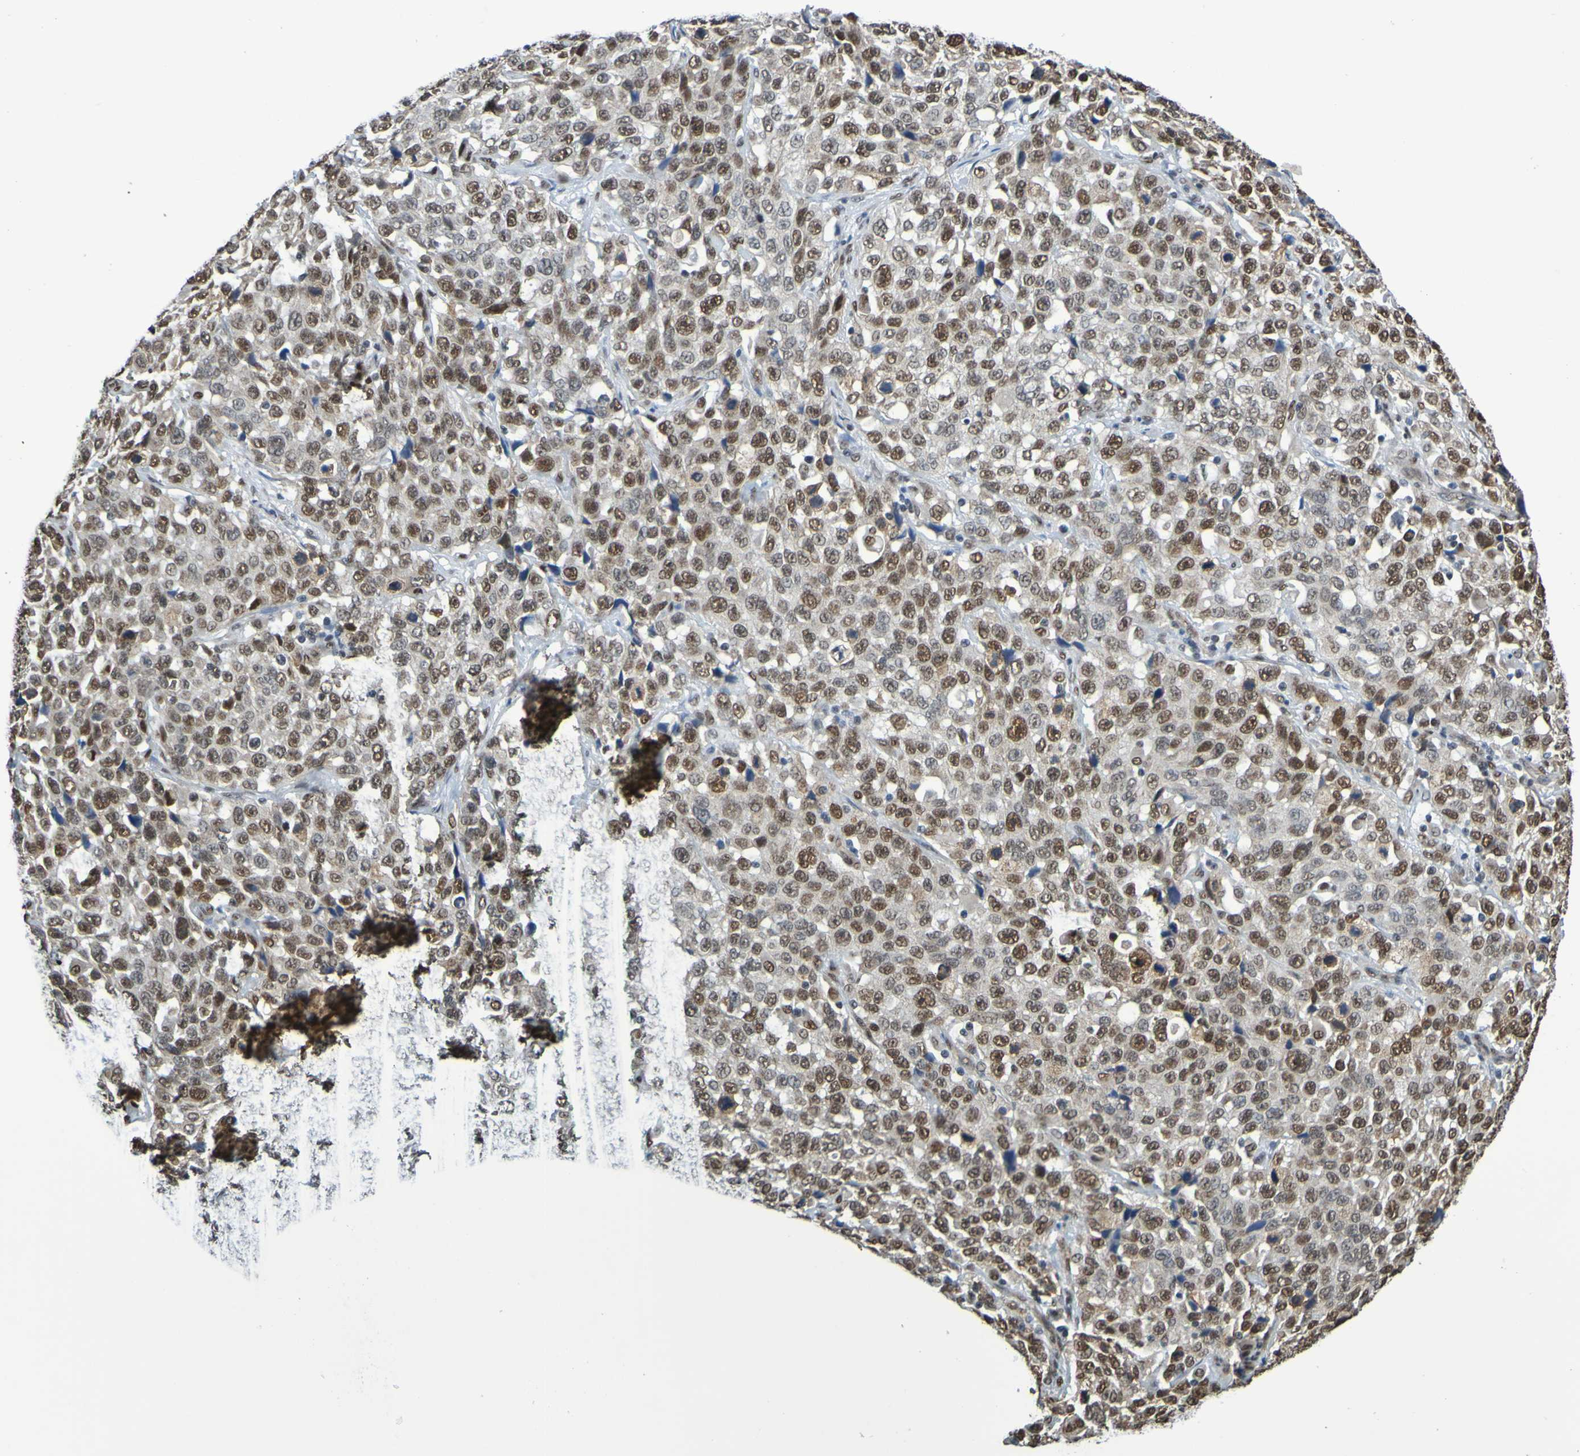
{"staining": {"intensity": "strong", "quantity": ">75%", "location": "nuclear"}, "tissue": "stomach cancer", "cell_type": "Tumor cells", "image_type": "cancer", "snomed": [{"axis": "morphology", "description": "Normal tissue, NOS"}, {"axis": "morphology", "description": "Adenocarcinoma, NOS"}, {"axis": "topography", "description": "Stomach"}], "caption": "There is high levels of strong nuclear staining in tumor cells of stomach cancer, as demonstrated by immunohistochemical staining (brown color).", "gene": "HDAC2", "patient": {"sex": "male", "age": 48}}